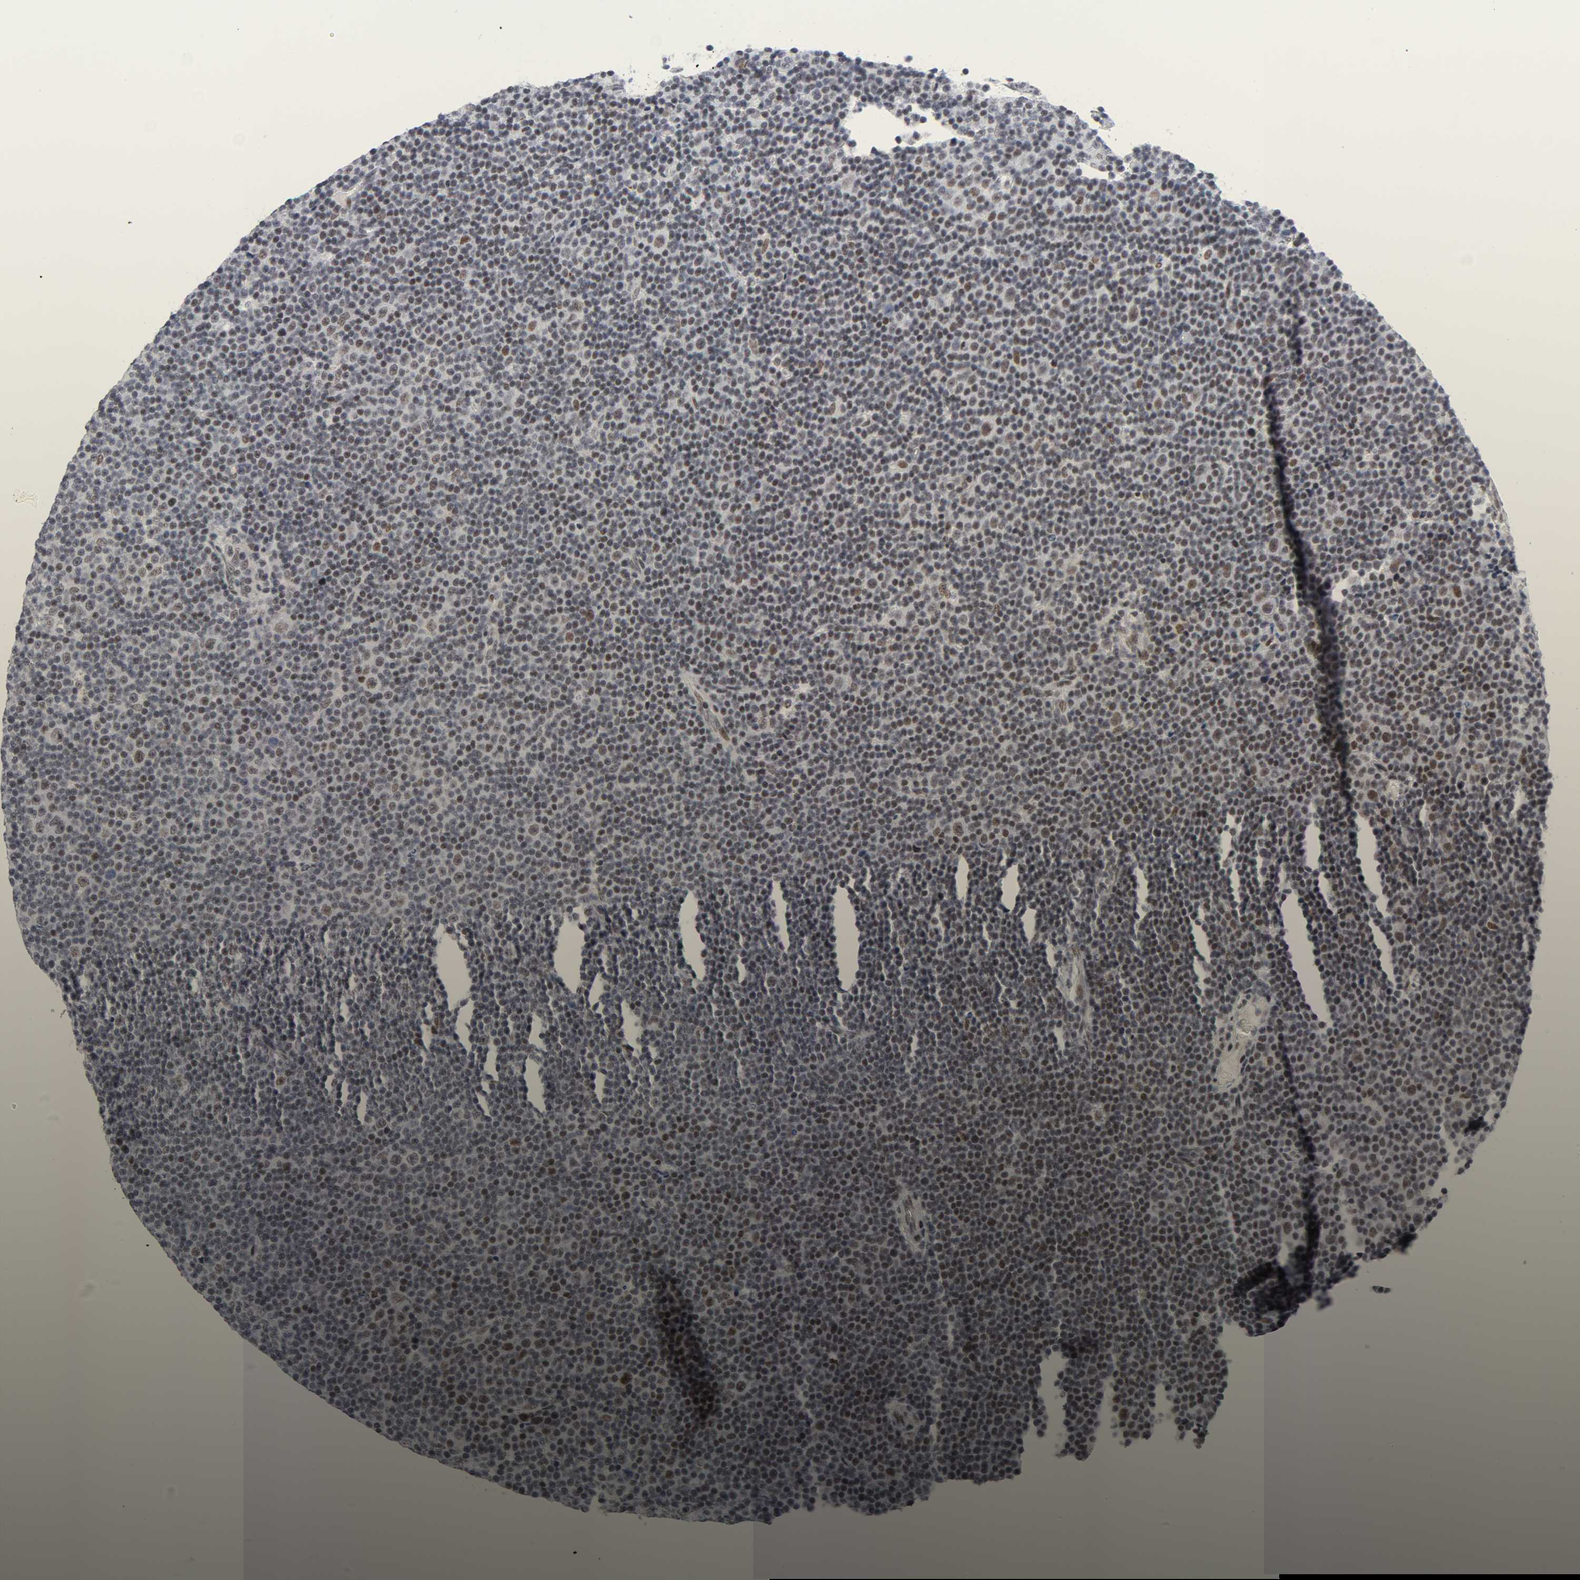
{"staining": {"intensity": "weak", "quantity": "<25%", "location": "nuclear"}, "tissue": "lymphoma", "cell_type": "Tumor cells", "image_type": "cancer", "snomed": [{"axis": "morphology", "description": "Malignant lymphoma, non-Hodgkin's type, Low grade"}, {"axis": "topography", "description": "Lymph node"}], "caption": "Immunohistochemical staining of human malignant lymphoma, non-Hodgkin's type (low-grade) reveals no significant staining in tumor cells. (DAB immunohistochemistry (IHC) with hematoxylin counter stain).", "gene": "DIDO1", "patient": {"sex": "female", "age": 67}}